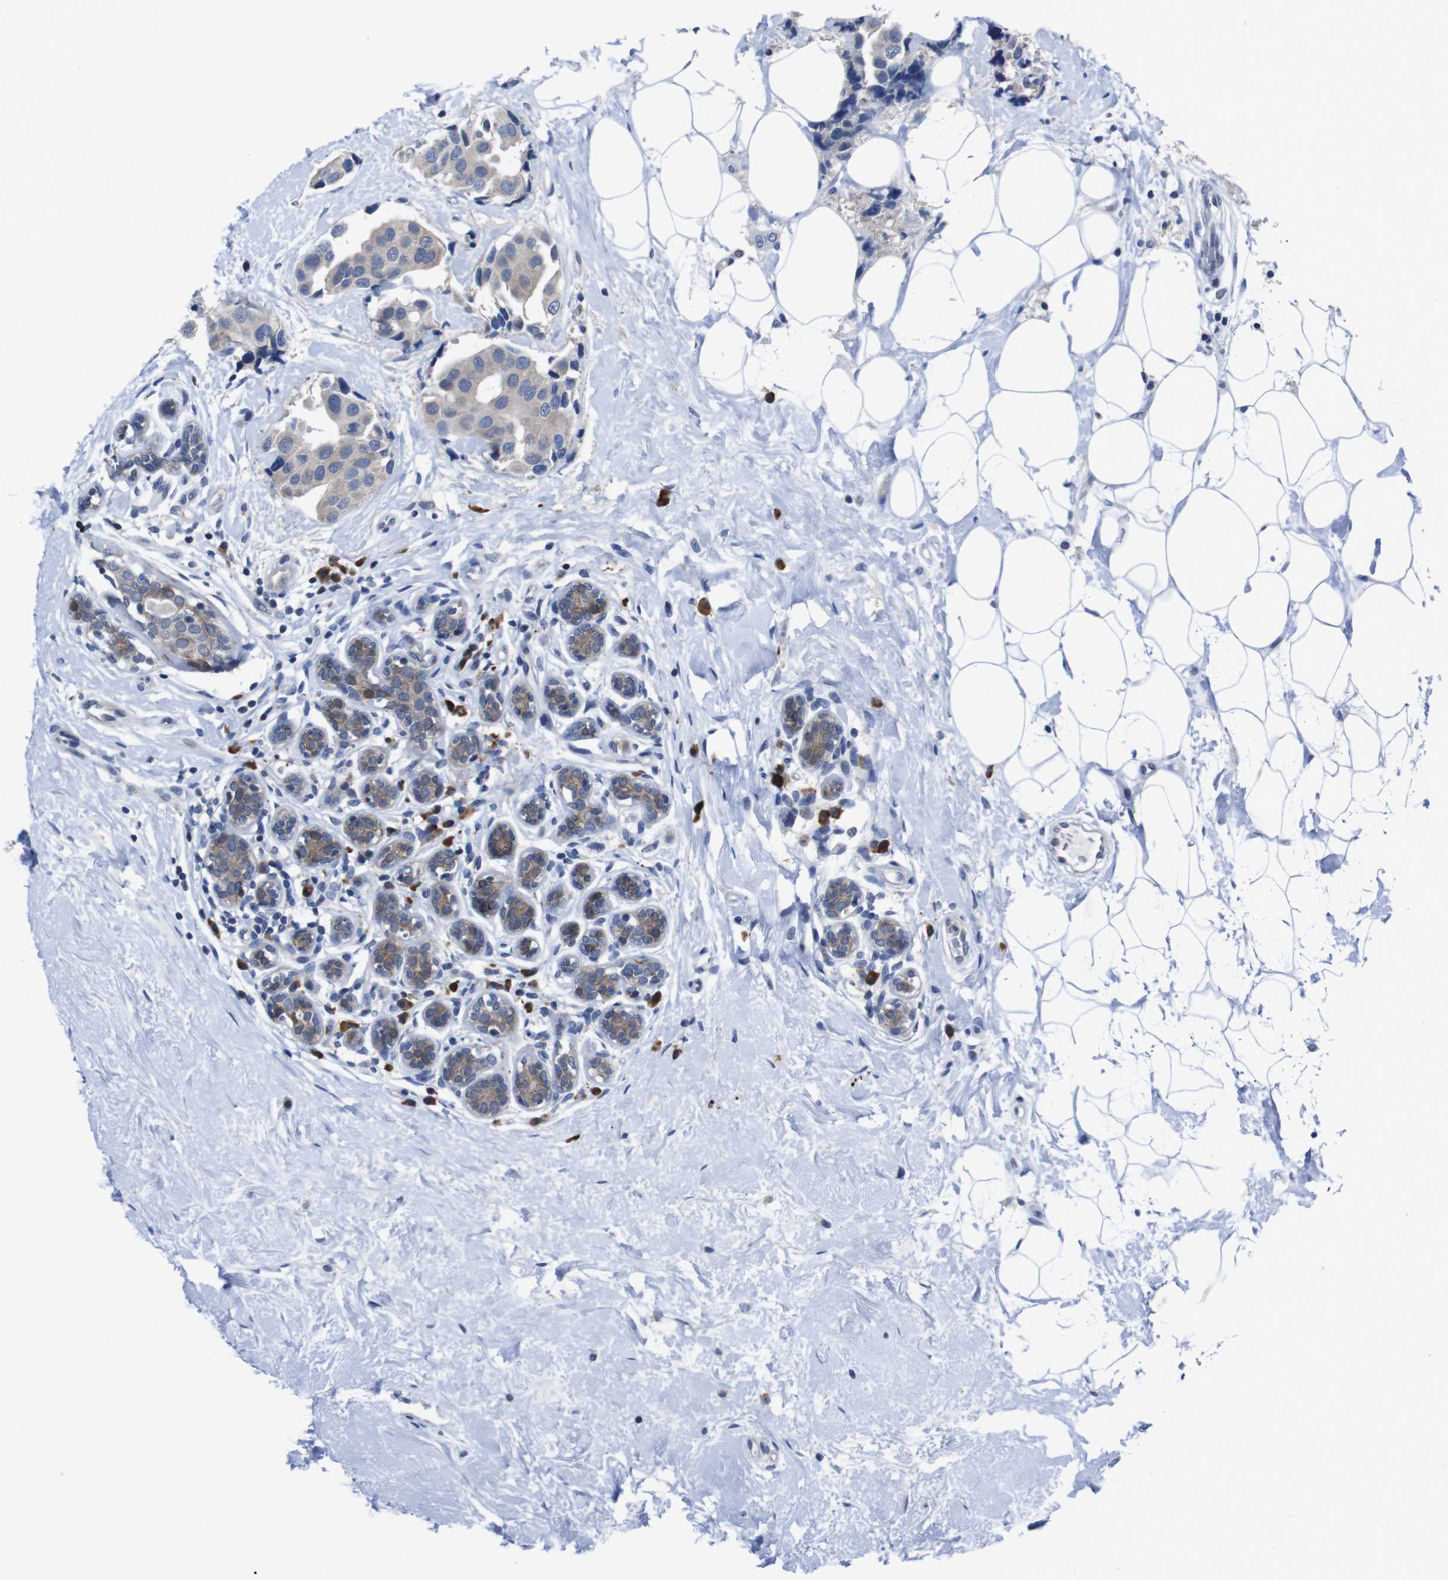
{"staining": {"intensity": "moderate", "quantity": "25%-75%", "location": "cytoplasmic/membranous"}, "tissue": "breast cancer", "cell_type": "Tumor cells", "image_type": "cancer", "snomed": [{"axis": "morphology", "description": "Normal tissue, NOS"}, {"axis": "morphology", "description": "Duct carcinoma"}, {"axis": "topography", "description": "Breast"}], "caption": "The micrograph demonstrates immunohistochemical staining of infiltrating ductal carcinoma (breast). There is moderate cytoplasmic/membranous expression is appreciated in about 25%-75% of tumor cells. (Stains: DAB (3,3'-diaminobenzidine) in brown, nuclei in blue, Microscopy: brightfield microscopy at high magnification).", "gene": "SEMA4B", "patient": {"sex": "female", "age": 39}}